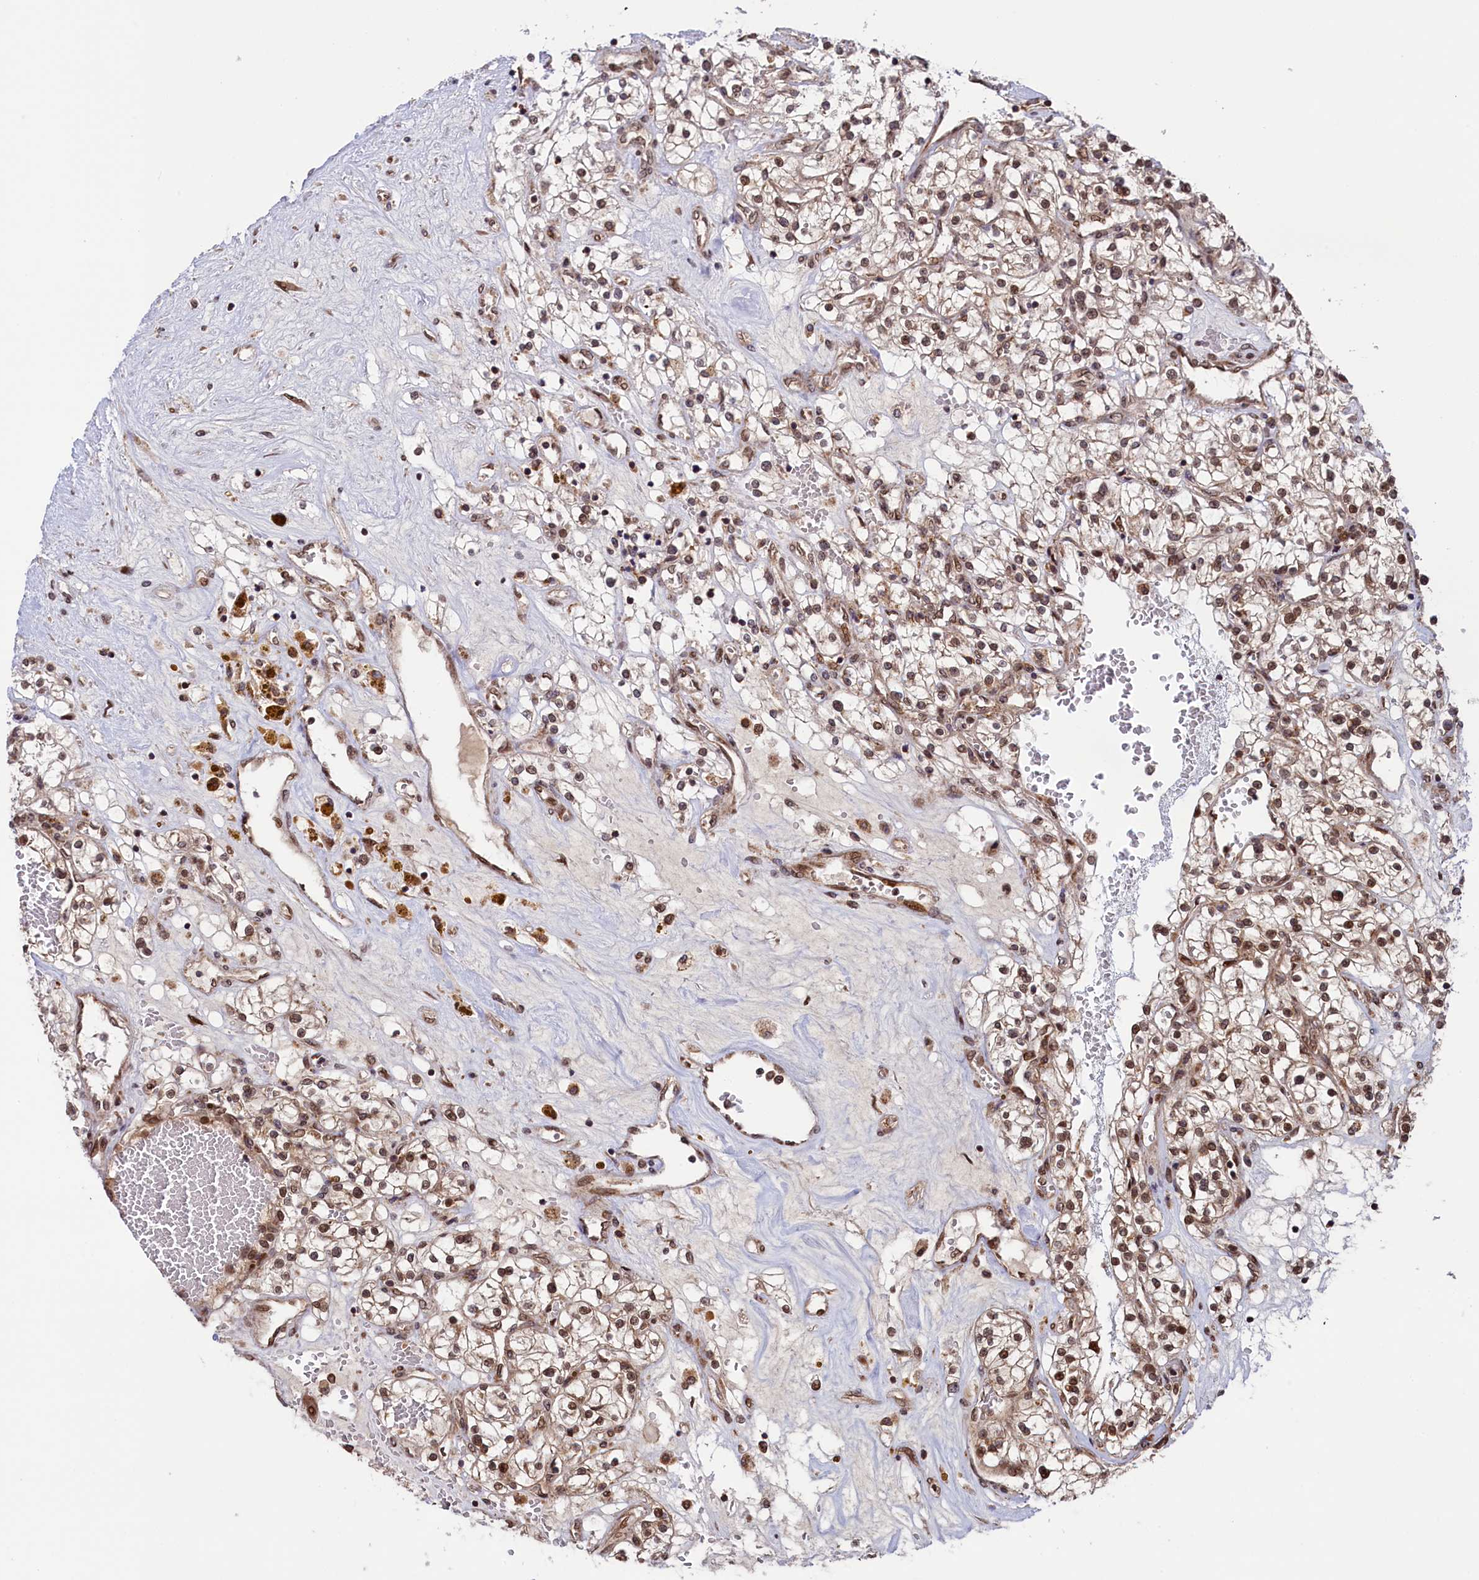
{"staining": {"intensity": "moderate", "quantity": ">75%", "location": "cytoplasmic/membranous,nuclear"}, "tissue": "renal cancer", "cell_type": "Tumor cells", "image_type": "cancer", "snomed": [{"axis": "morphology", "description": "Normal tissue, NOS"}, {"axis": "morphology", "description": "Adenocarcinoma, NOS"}, {"axis": "topography", "description": "Kidney"}], "caption": "A brown stain labels moderate cytoplasmic/membranous and nuclear staining of a protein in human adenocarcinoma (renal) tumor cells. (DAB (3,3'-diaminobenzidine) = brown stain, brightfield microscopy at high magnification).", "gene": "NAE1", "patient": {"sex": "male", "age": 68}}